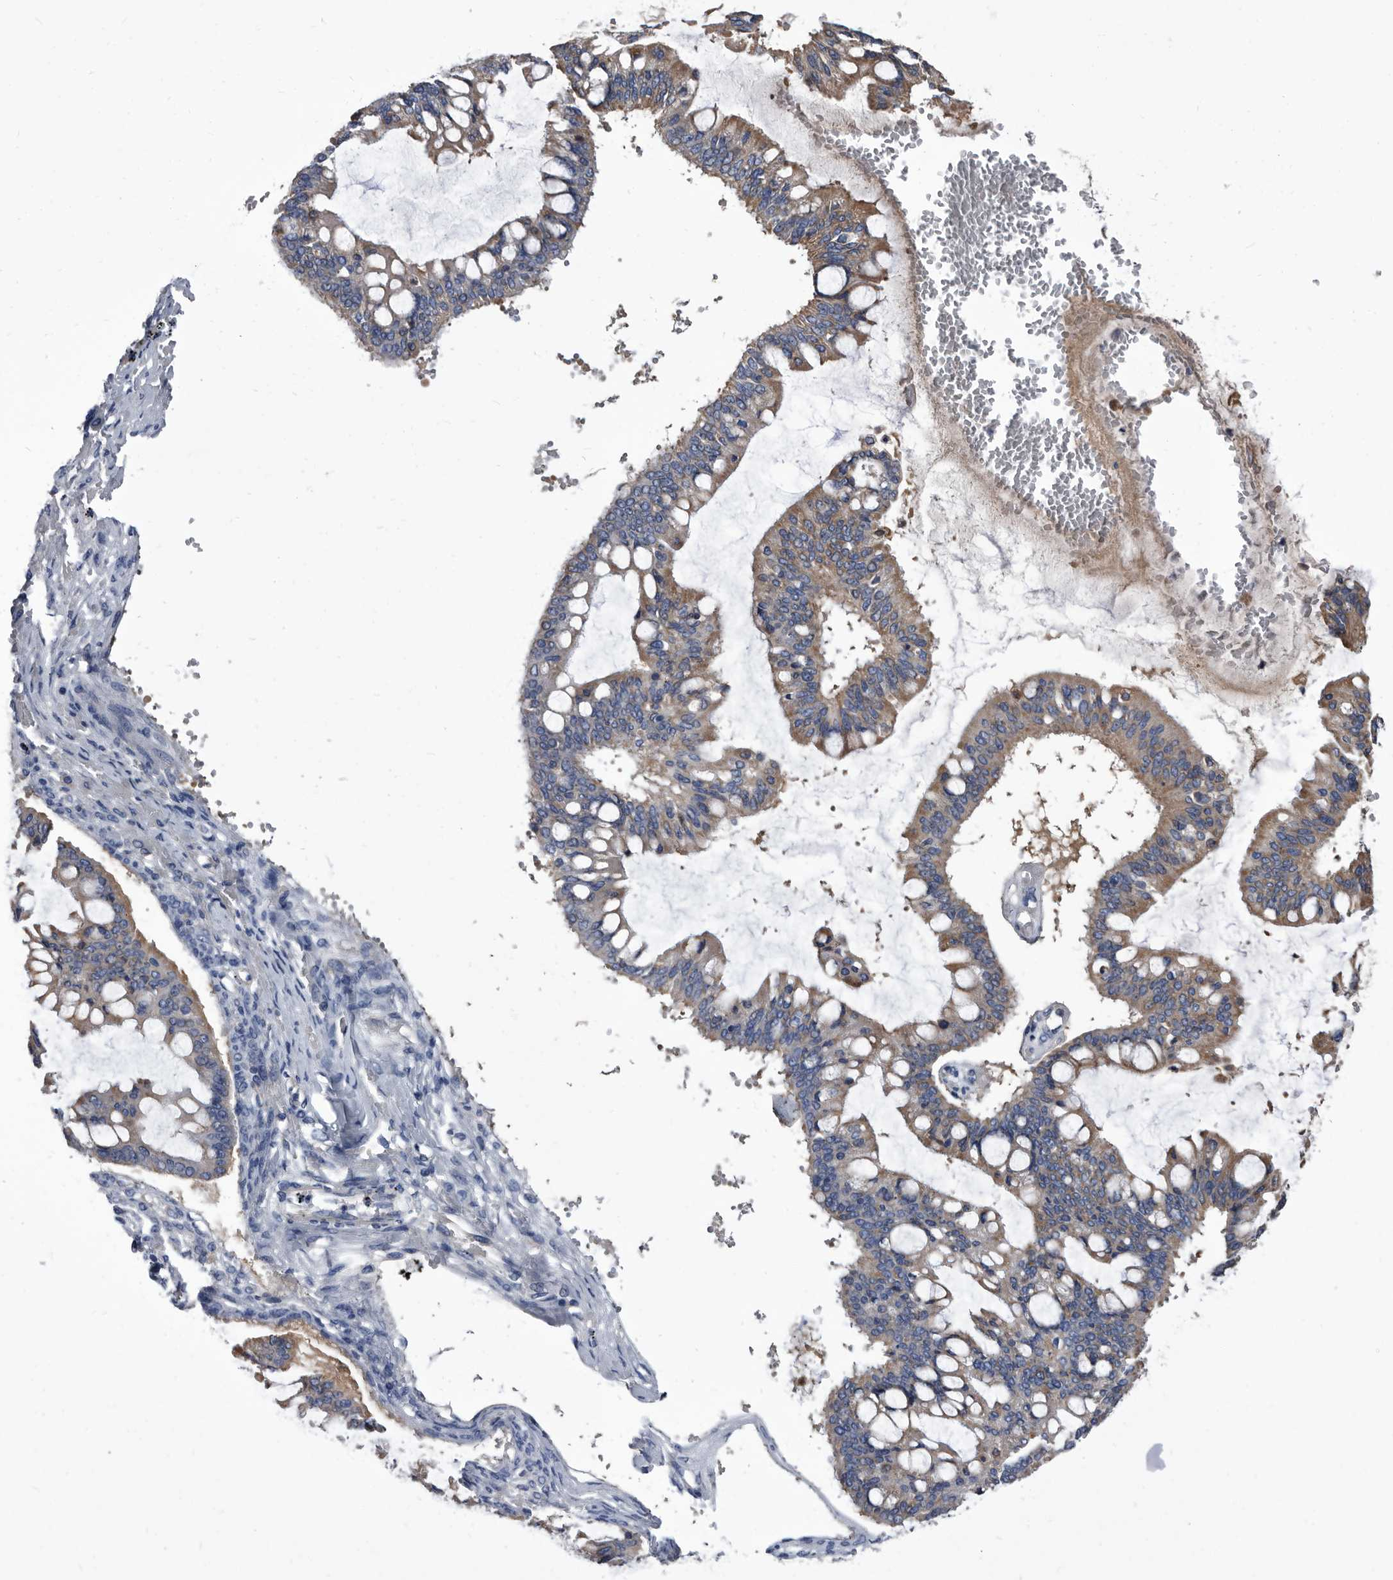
{"staining": {"intensity": "weak", "quantity": ">75%", "location": "cytoplasmic/membranous"}, "tissue": "ovarian cancer", "cell_type": "Tumor cells", "image_type": "cancer", "snomed": [{"axis": "morphology", "description": "Cystadenocarcinoma, mucinous, NOS"}, {"axis": "topography", "description": "Ovary"}], "caption": "This photomicrograph reveals IHC staining of human ovarian mucinous cystadenocarcinoma, with low weak cytoplasmic/membranous expression in about >75% of tumor cells.", "gene": "DTNBP1", "patient": {"sex": "female", "age": 73}}